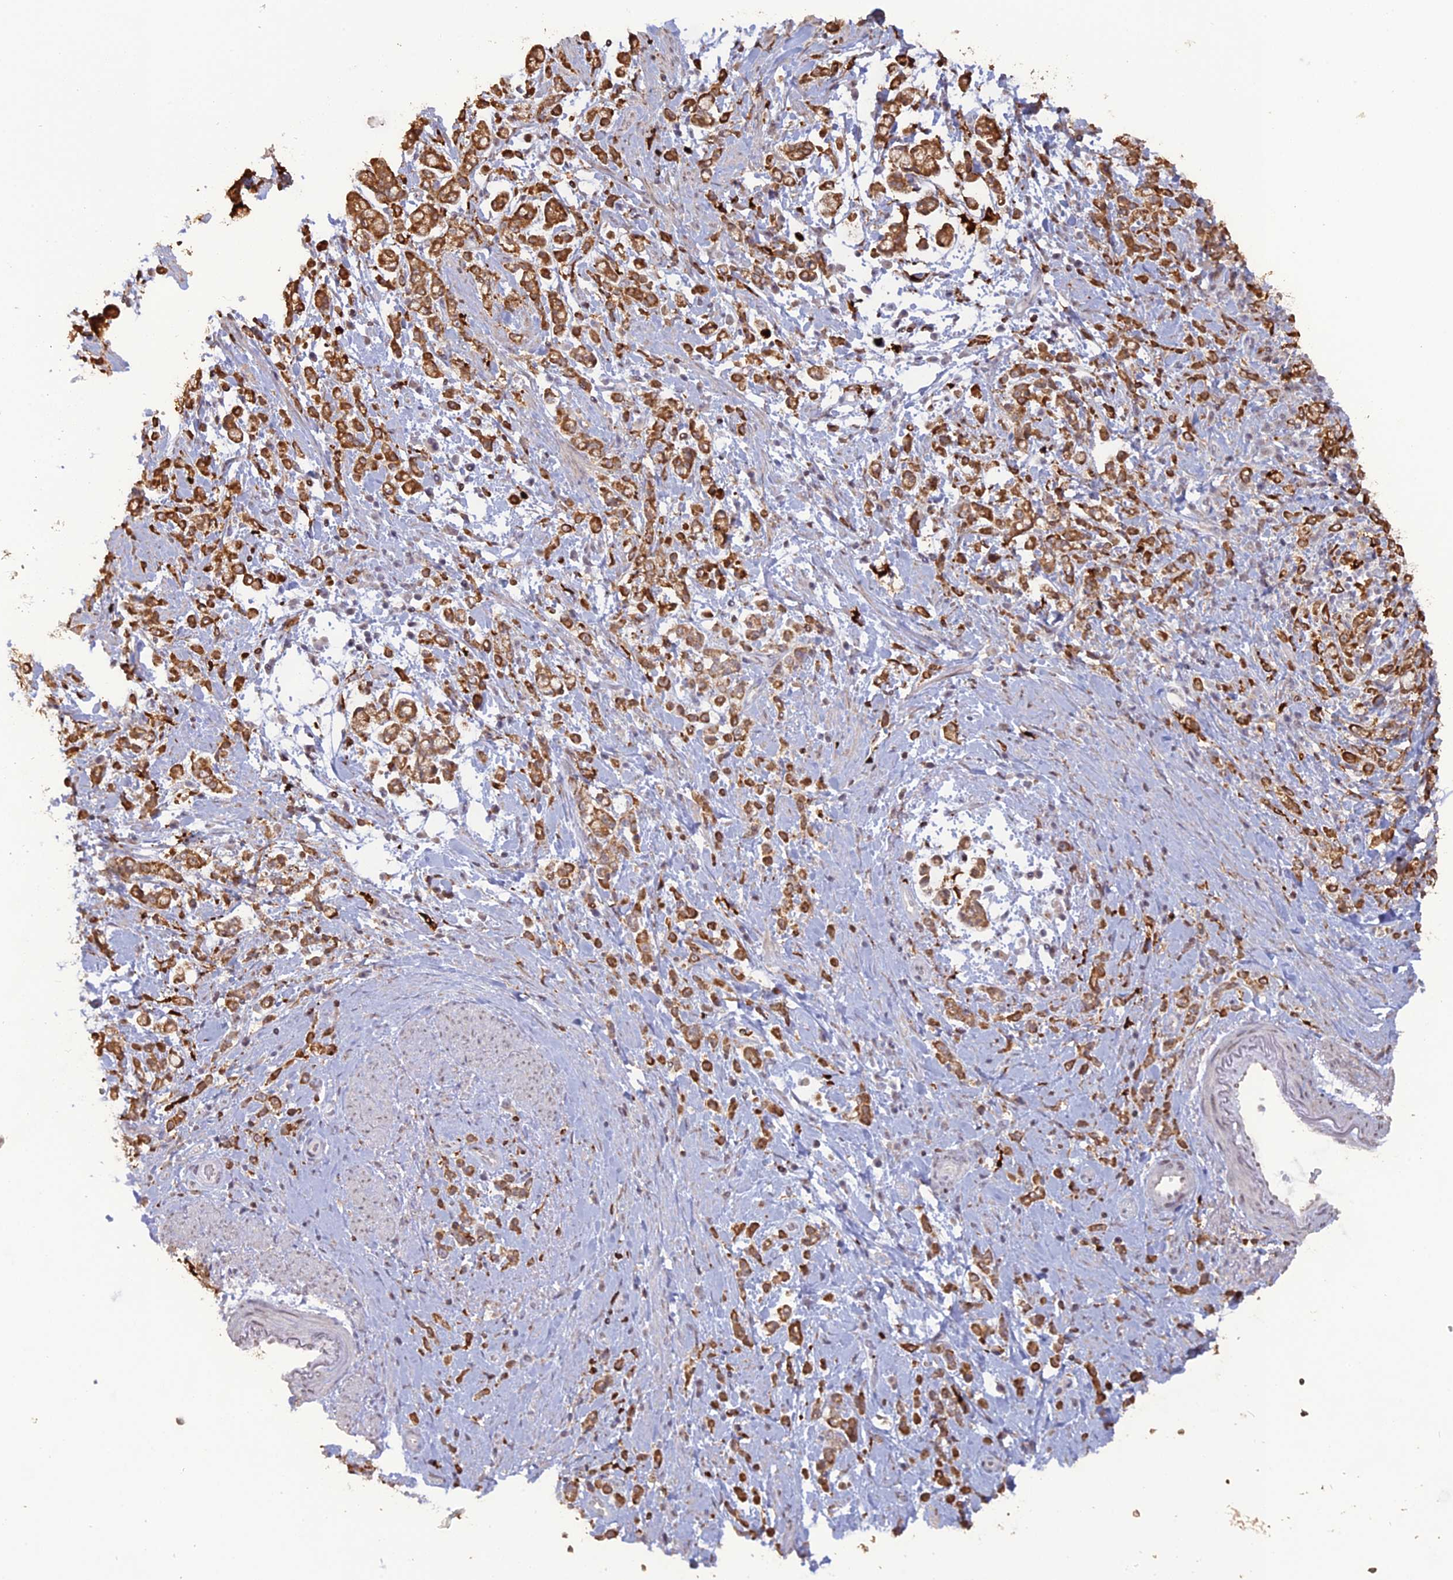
{"staining": {"intensity": "moderate", "quantity": ">75%", "location": "cytoplasmic/membranous"}, "tissue": "stomach cancer", "cell_type": "Tumor cells", "image_type": "cancer", "snomed": [{"axis": "morphology", "description": "Adenocarcinoma, NOS"}, {"axis": "topography", "description": "Stomach"}], "caption": "A photomicrograph showing moderate cytoplasmic/membranous expression in approximately >75% of tumor cells in stomach adenocarcinoma, as visualized by brown immunohistochemical staining.", "gene": "APOBR", "patient": {"sex": "female", "age": 60}}